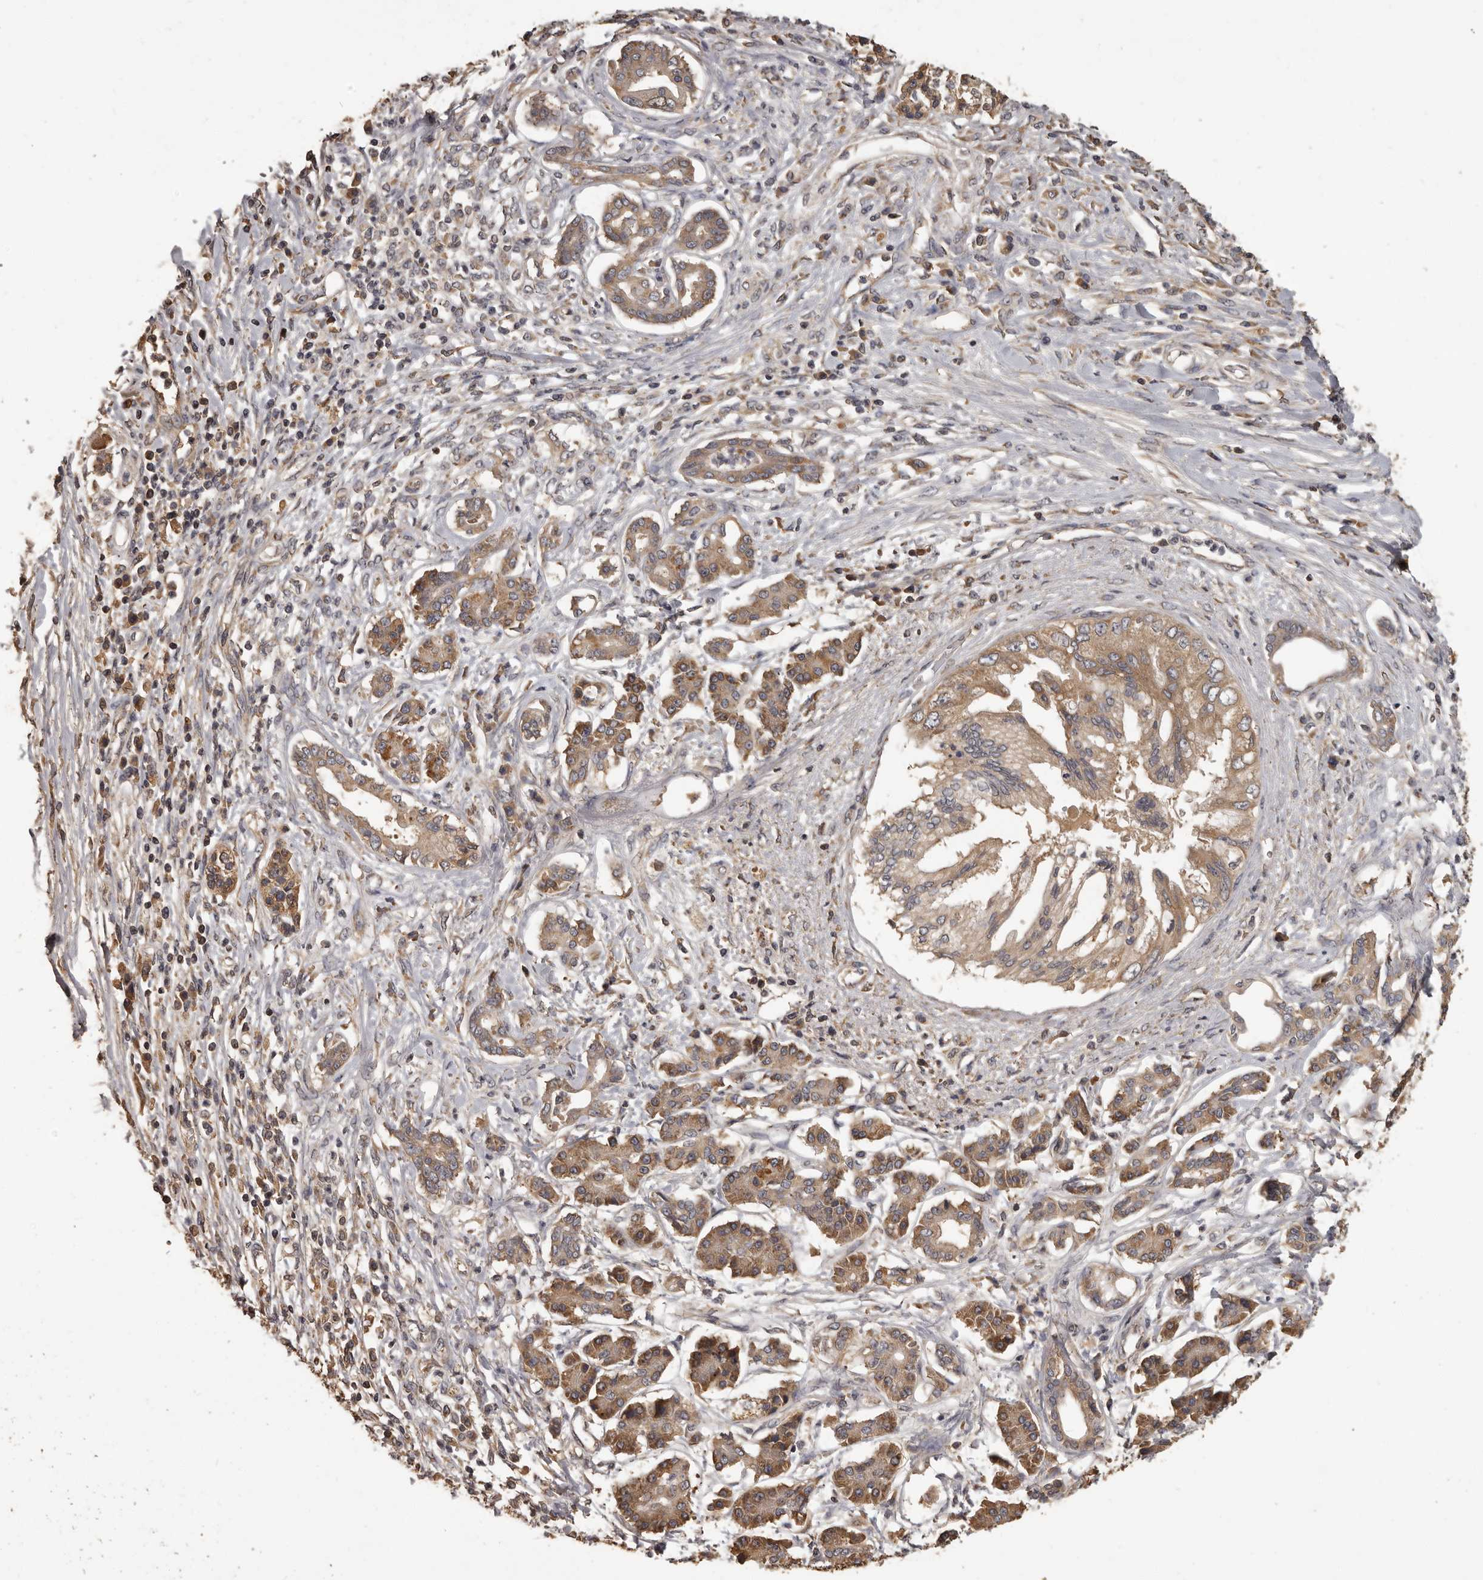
{"staining": {"intensity": "moderate", "quantity": ">75%", "location": "cytoplasmic/membranous"}, "tissue": "pancreatic cancer", "cell_type": "Tumor cells", "image_type": "cancer", "snomed": [{"axis": "morphology", "description": "Adenocarcinoma, NOS"}, {"axis": "topography", "description": "Pancreas"}], "caption": "Immunohistochemical staining of adenocarcinoma (pancreatic) shows medium levels of moderate cytoplasmic/membranous protein staining in approximately >75% of tumor cells.", "gene": "MGAT5", "patient": {"sex": "female", "age": 56}}